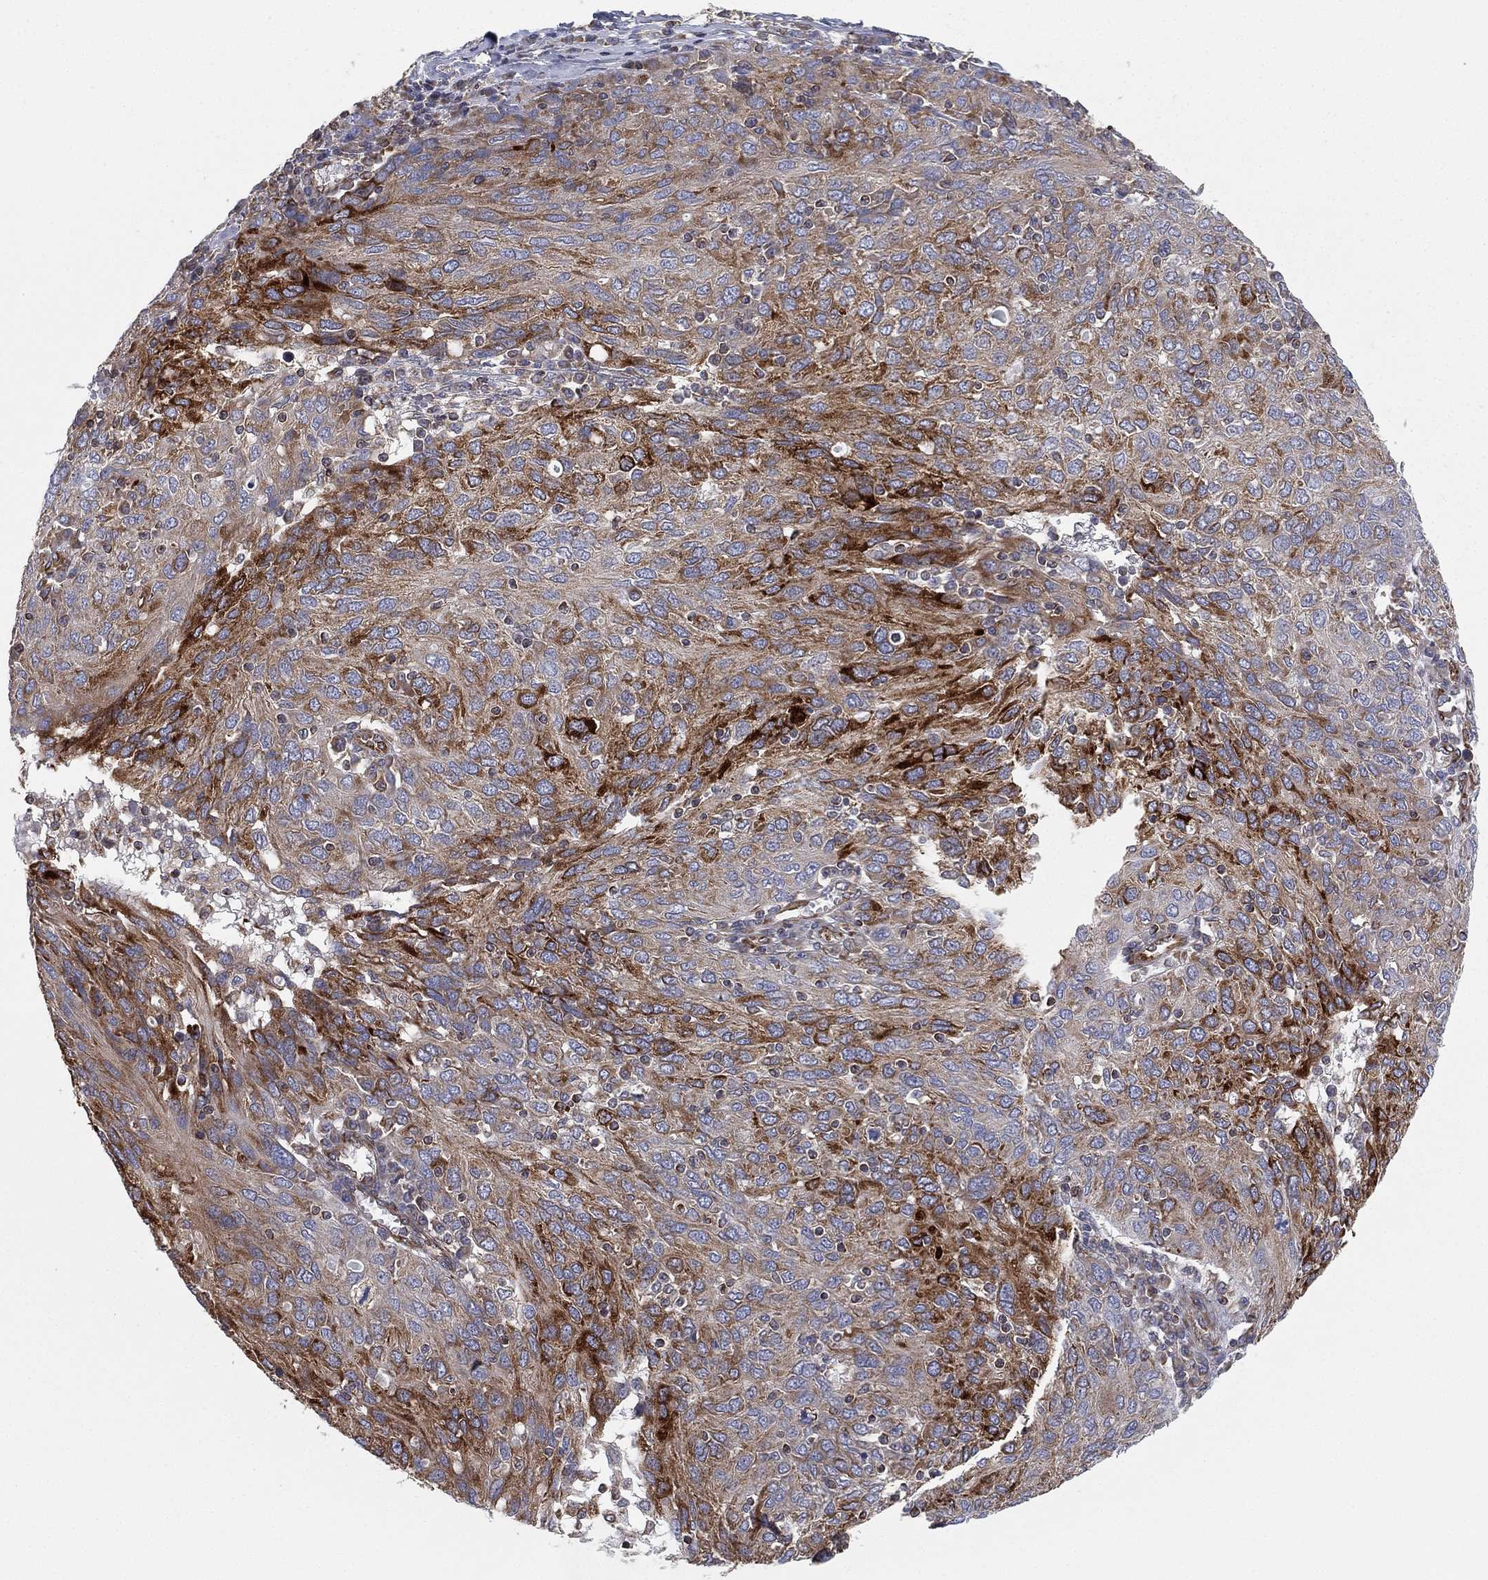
{"staining": {"intensity": "strong", "quantity": "<25%", "location": "cytoplasmic/membranous"}, "tissue": "ovarian cancer", "cell_type": "Tumor cells", "image_type": "cancer", "snomed": [{"axis": "morphology", "description": "Carcinoma, endometroid"}, {"axis": "topography", "description": "Ovary"}], "caption": "DAB immunohistochemical staining of ovarian cancer (endometroid carcinoma) exhibits strong cytoplasmic/membranous protein positivity in approximately <25% of tumor cells.", "gene": "CYB5B", "patient": {"sex": "female", "age": 50}}